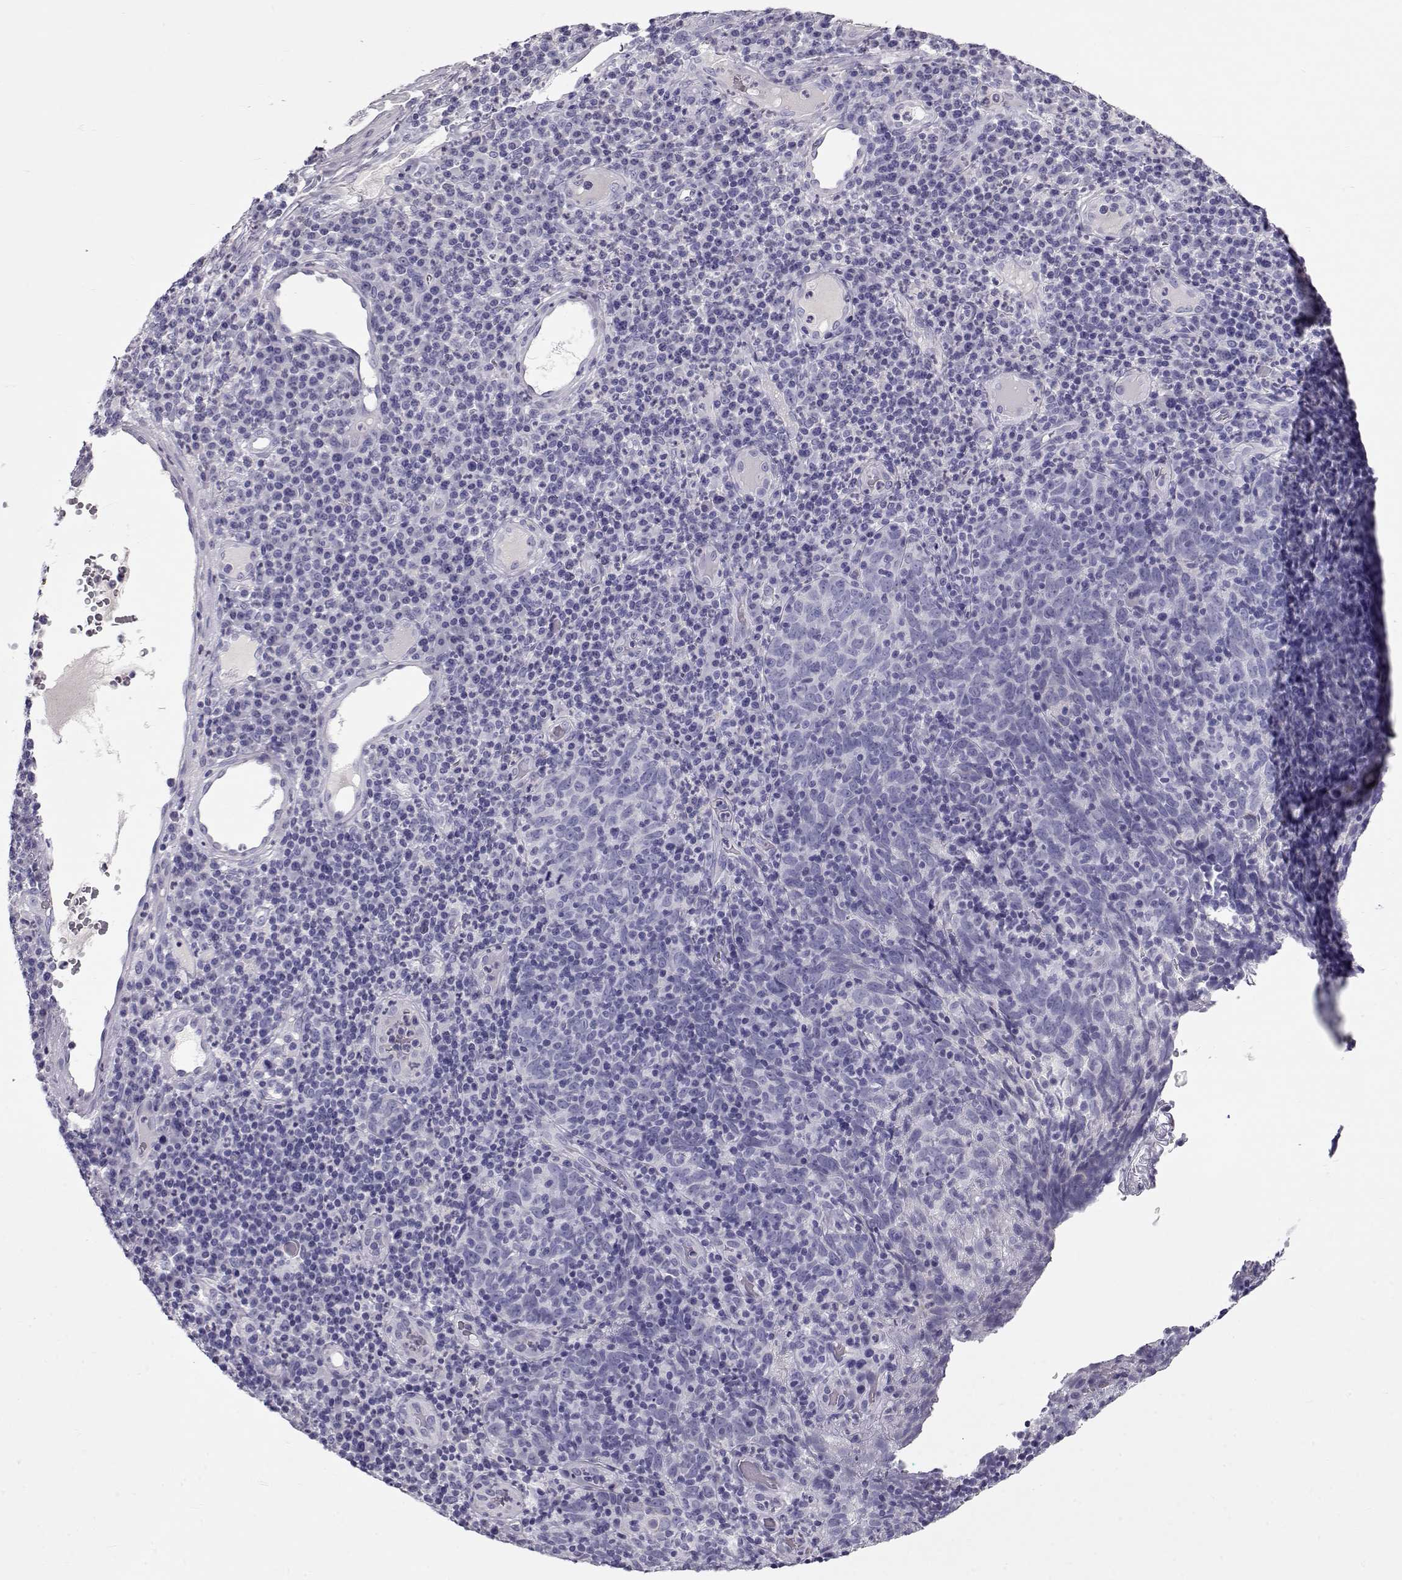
{"staining": {"intensity": "negative", "quantity": "none", "location": "none"}, "tissue": "skin cancer", "cell_type": "Tumor cells", "image_type": "cancer", "snomed": [{"axis": "morphology", "description": "Squamous cell carcinoma, NOS"}, {"axis": "topography", "description": "Skin"}, {"axis": "topography", "description": "Anal"}], "caption": "Skin squamous cell carcinoma stained for a protein using IHC demonstrates no staining tumor cells.", "gene": "GPR26", "patient": {"sex": "female", "age": 51}}